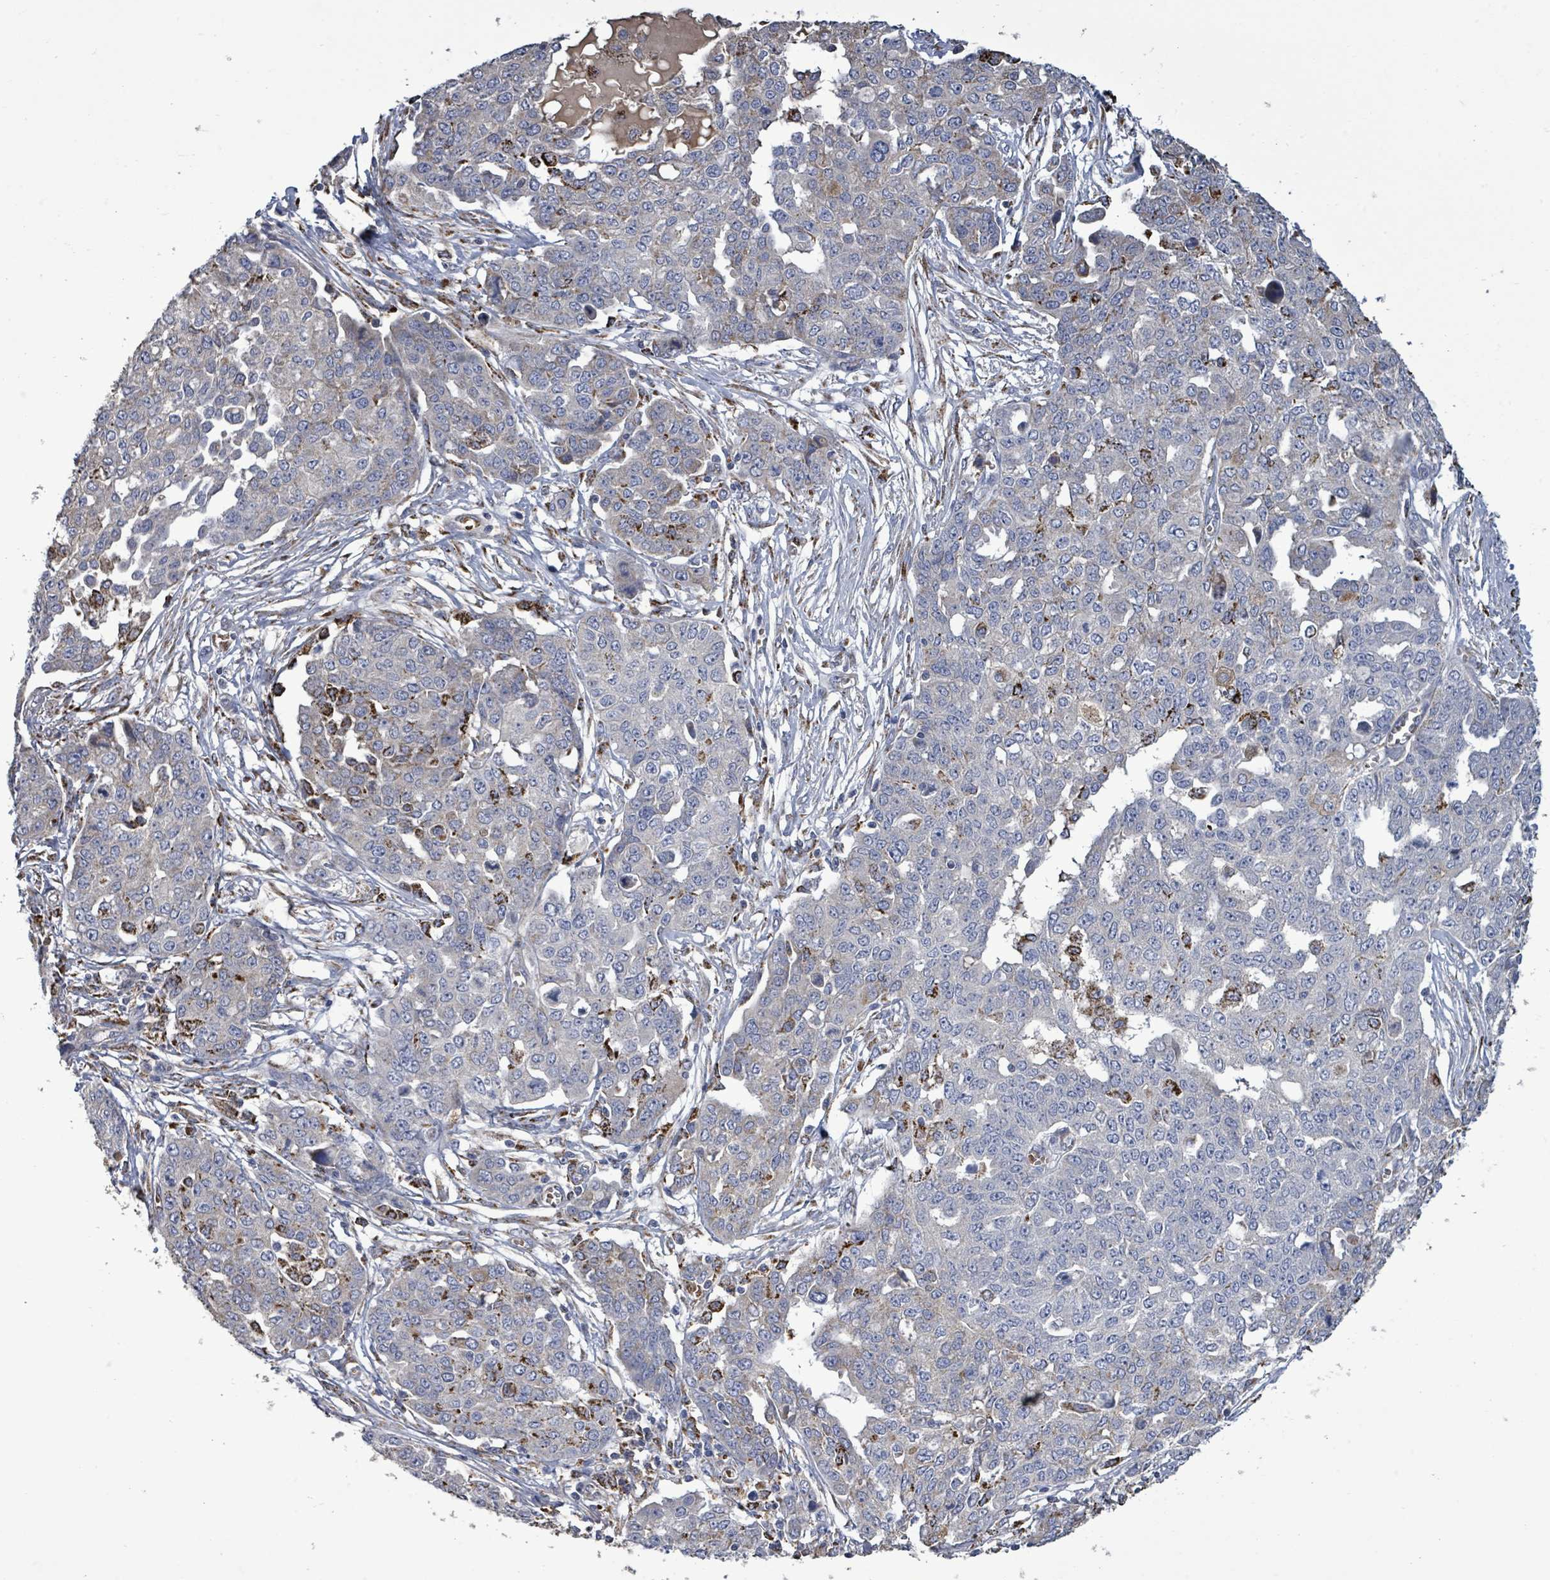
{"staining": {"intensity": "strong", "quantity": "<25%", "location": "cytoplasmic/membranous"}, "tissue": "ovarian cancer", "cell_type": "Tumor cells", "image_type": "cancer", "snomed": [{"axis": "morphology", "description": "Cystadenocarcinoma, serous, NOS"}, {"axis": "topography", "description": "Soft tissue"}, {"axis": "topography", "description": "Ovary"}], "caption": "Ovarian cancer stained with DAB (3,3'-diaminobenzidine) immunohistochemistry (IHC) exhibits medium levels of strong cytoplasmic/membranous positivity in approximately <25% of tumor cells. The protein of interest is stained brown, and the nuclei are stained in blue (DAB (3,3'-diaminobenzidine) IHC with brightfield microscopy, high magnification).", "gene": "MTMR12", "patient": {"sex": "female", "age": 57}}